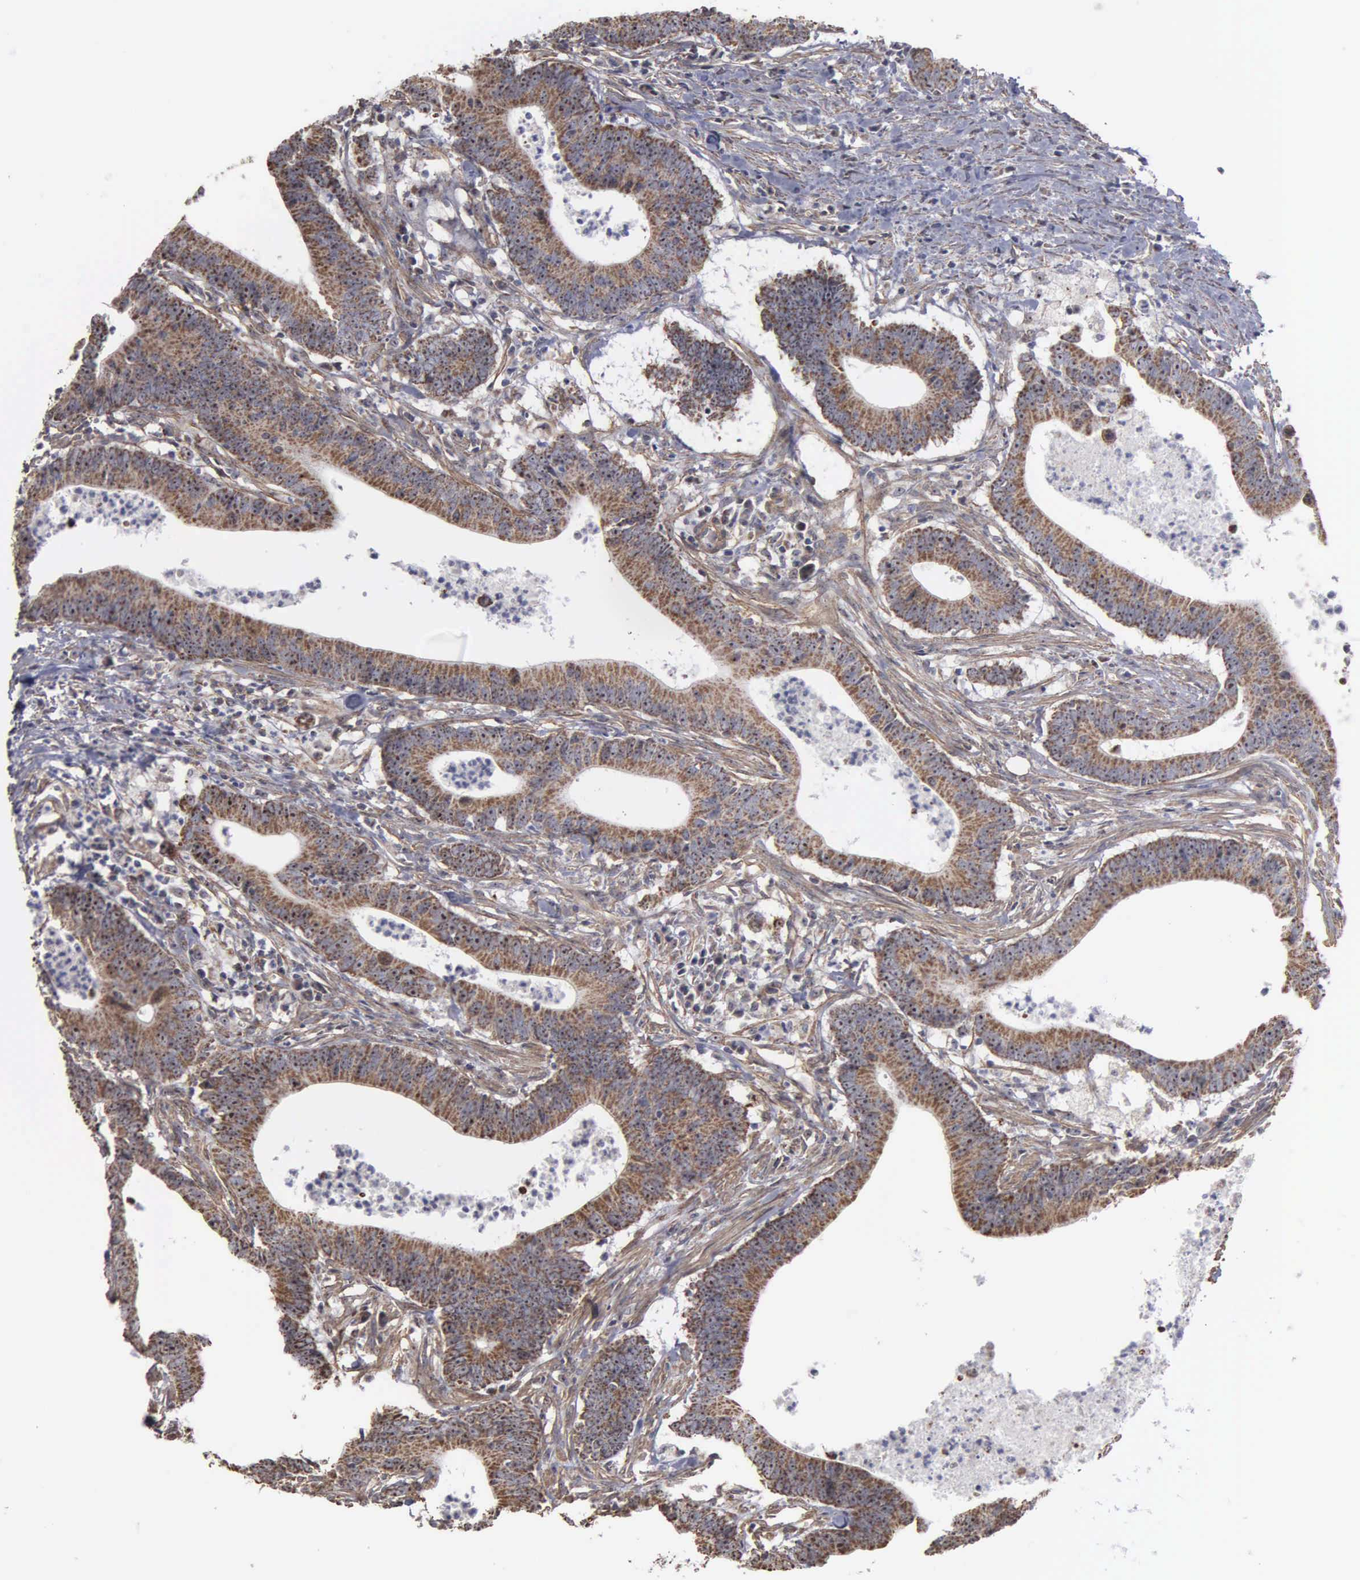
{"staining": {"intensity": "moderate", "quantity": ">75%", "location": "cytoplasmic/membranous,nuclear"}, "tissue": "colorectal cancer", "cell_type": "Tumor cells", "image_type": "cancer", "snomed": [{"axis": "morphology", "description": "Adenocarcinoma, NOS"}, {"axis": "topography", "description": "Colon"}], "caption": "Protein analysis of colorectal adenocarcinoma tissue demonstrates moderate cytoplasmic/membranous and nuclear staining in approximately >75% of tumor cells.", "gene": "NGDN", "patient": {"sex": "male", "age": 55}}